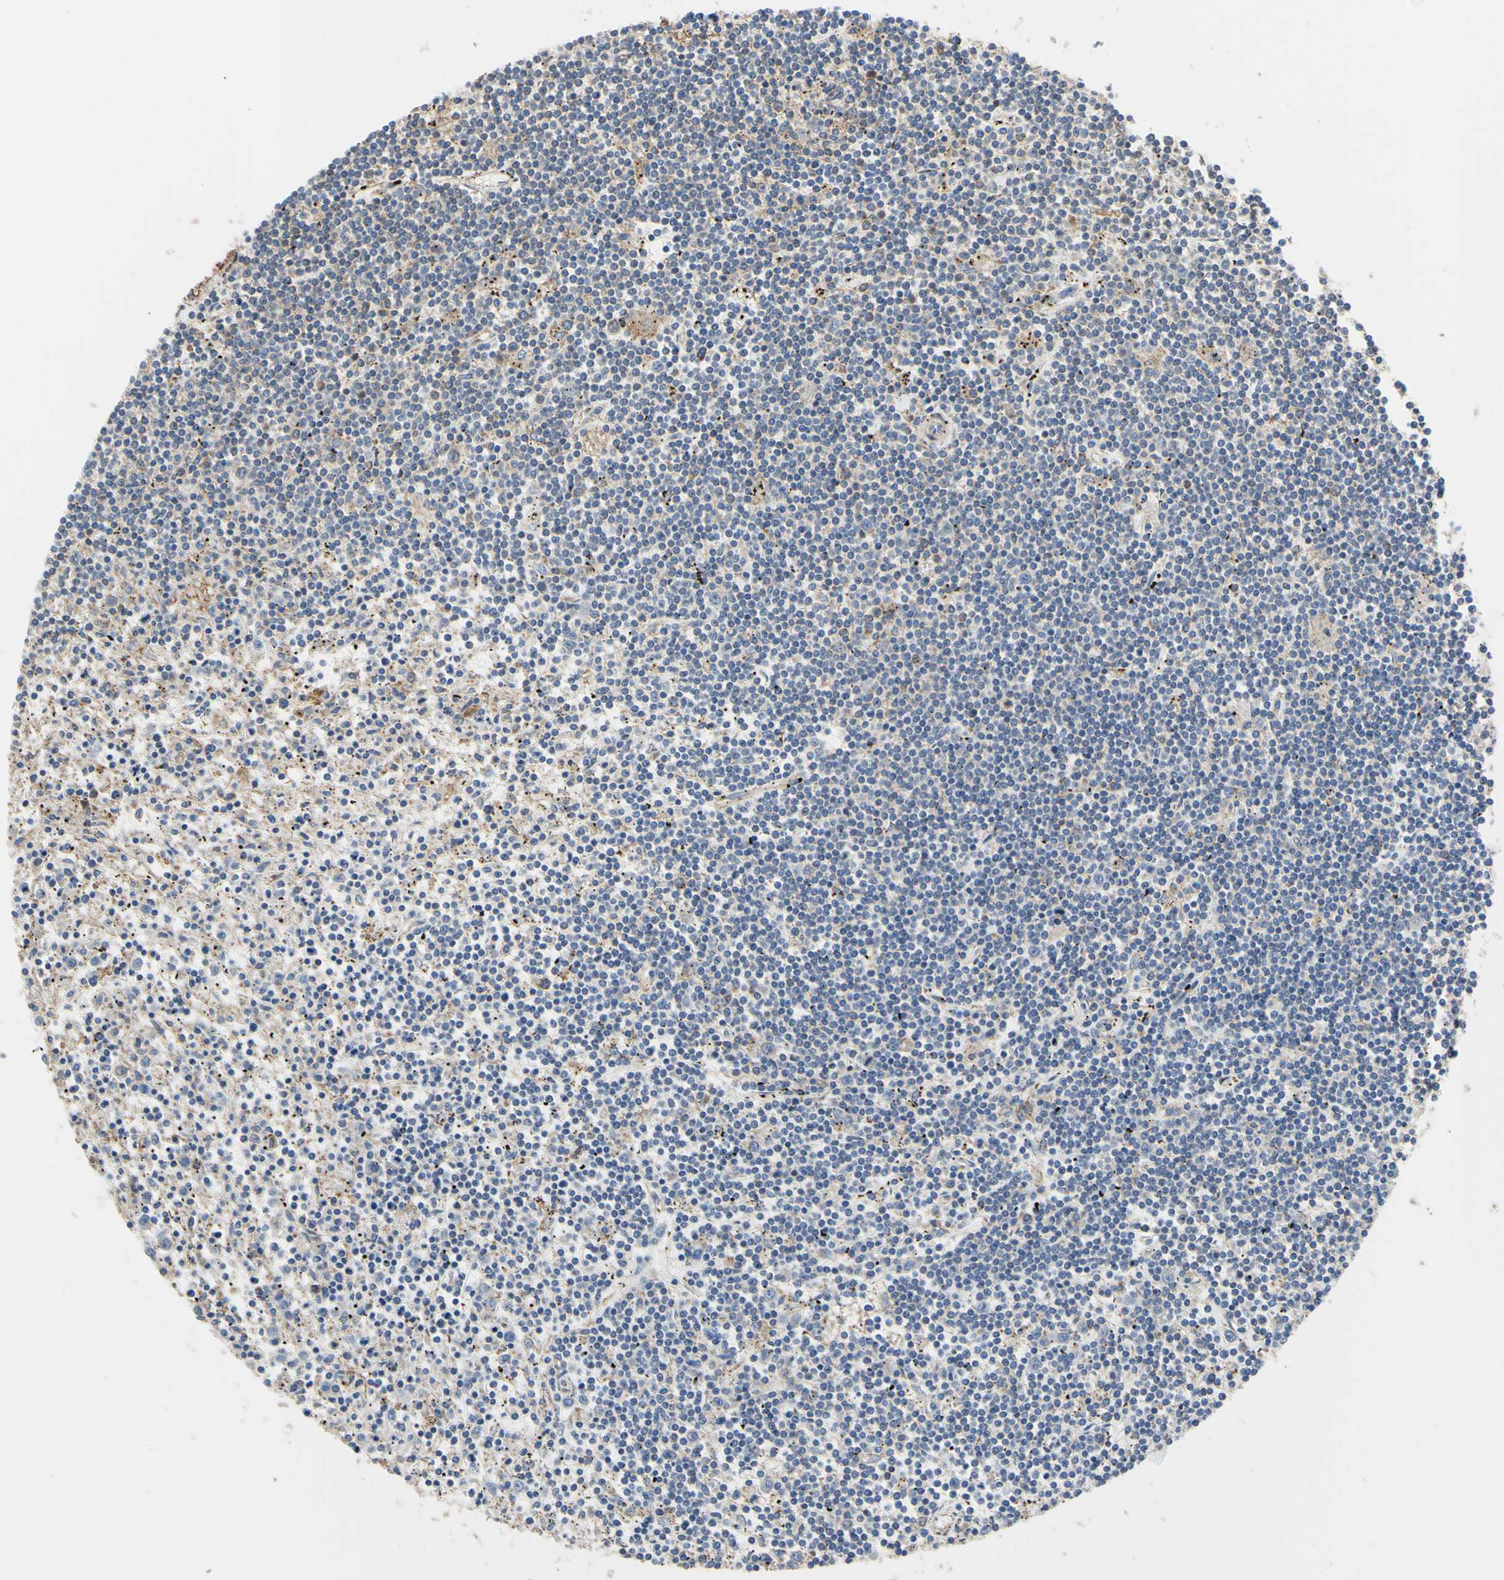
{"staining": {"intensity": "negative", "quantity": "none", "location": "none"}, "tissue": "lymphoma", "cell_type": "Tumor cells", "image_type": "cancer", "snomed": [{"axis": "morphology", "description": "Malignant lymphoma, non-Hodgkin's type, Low grade"}, {"axis": "topography", "description": "Spleen"}], "caption": "The immunohistochemistry (IHC) micrograph has no significant positivity in tumor cells of malignant lymphoma, non-Hodgkin's type (low-grade) tissue. (Stains: DAB immunohistochemistry with hematoxylin counter stain, Microscopy: brightfield microscopy at high magnification).", "gene": "BECN1", "patient": {"sex": "male", "age": 76}}